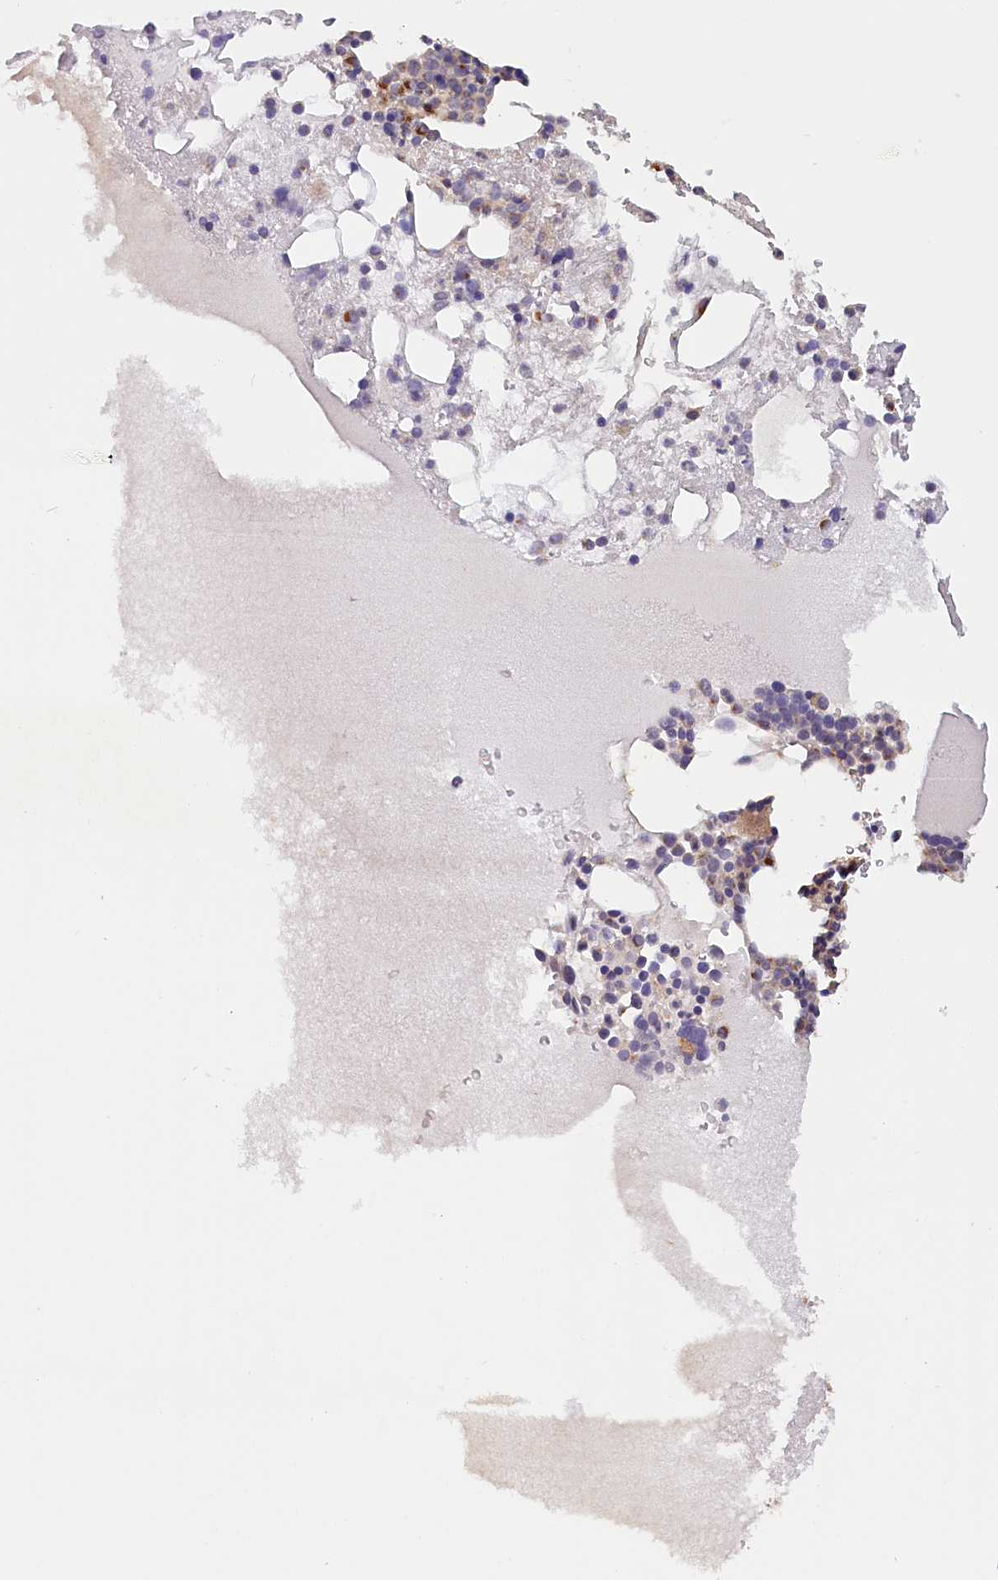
{"staining": {"intensity": "moderate", "quantity": "25%-75%", "location": "cytoplasmic/membranous"}, "tissue": "bone marrow", "cell_type": "Hematopoietic cells", "image_type": "normal", "snomed": [{"axis": "morphology", "description": "Normal tissue, NOS"}, {"axis": "topography", "description": "Bone marrow"}], "caption": "Immunohistochemistry (IHC) of normal bone marrow exhibits medium levels of moderate cytoplasmic/membranous positivity in approximately 25%-75% of hematopoietic cells. (DAB = brown stain, brightfield microscopy at high magnification).", "gene": "TANGO6", "patient": {"sex": "male", "age": 61}}